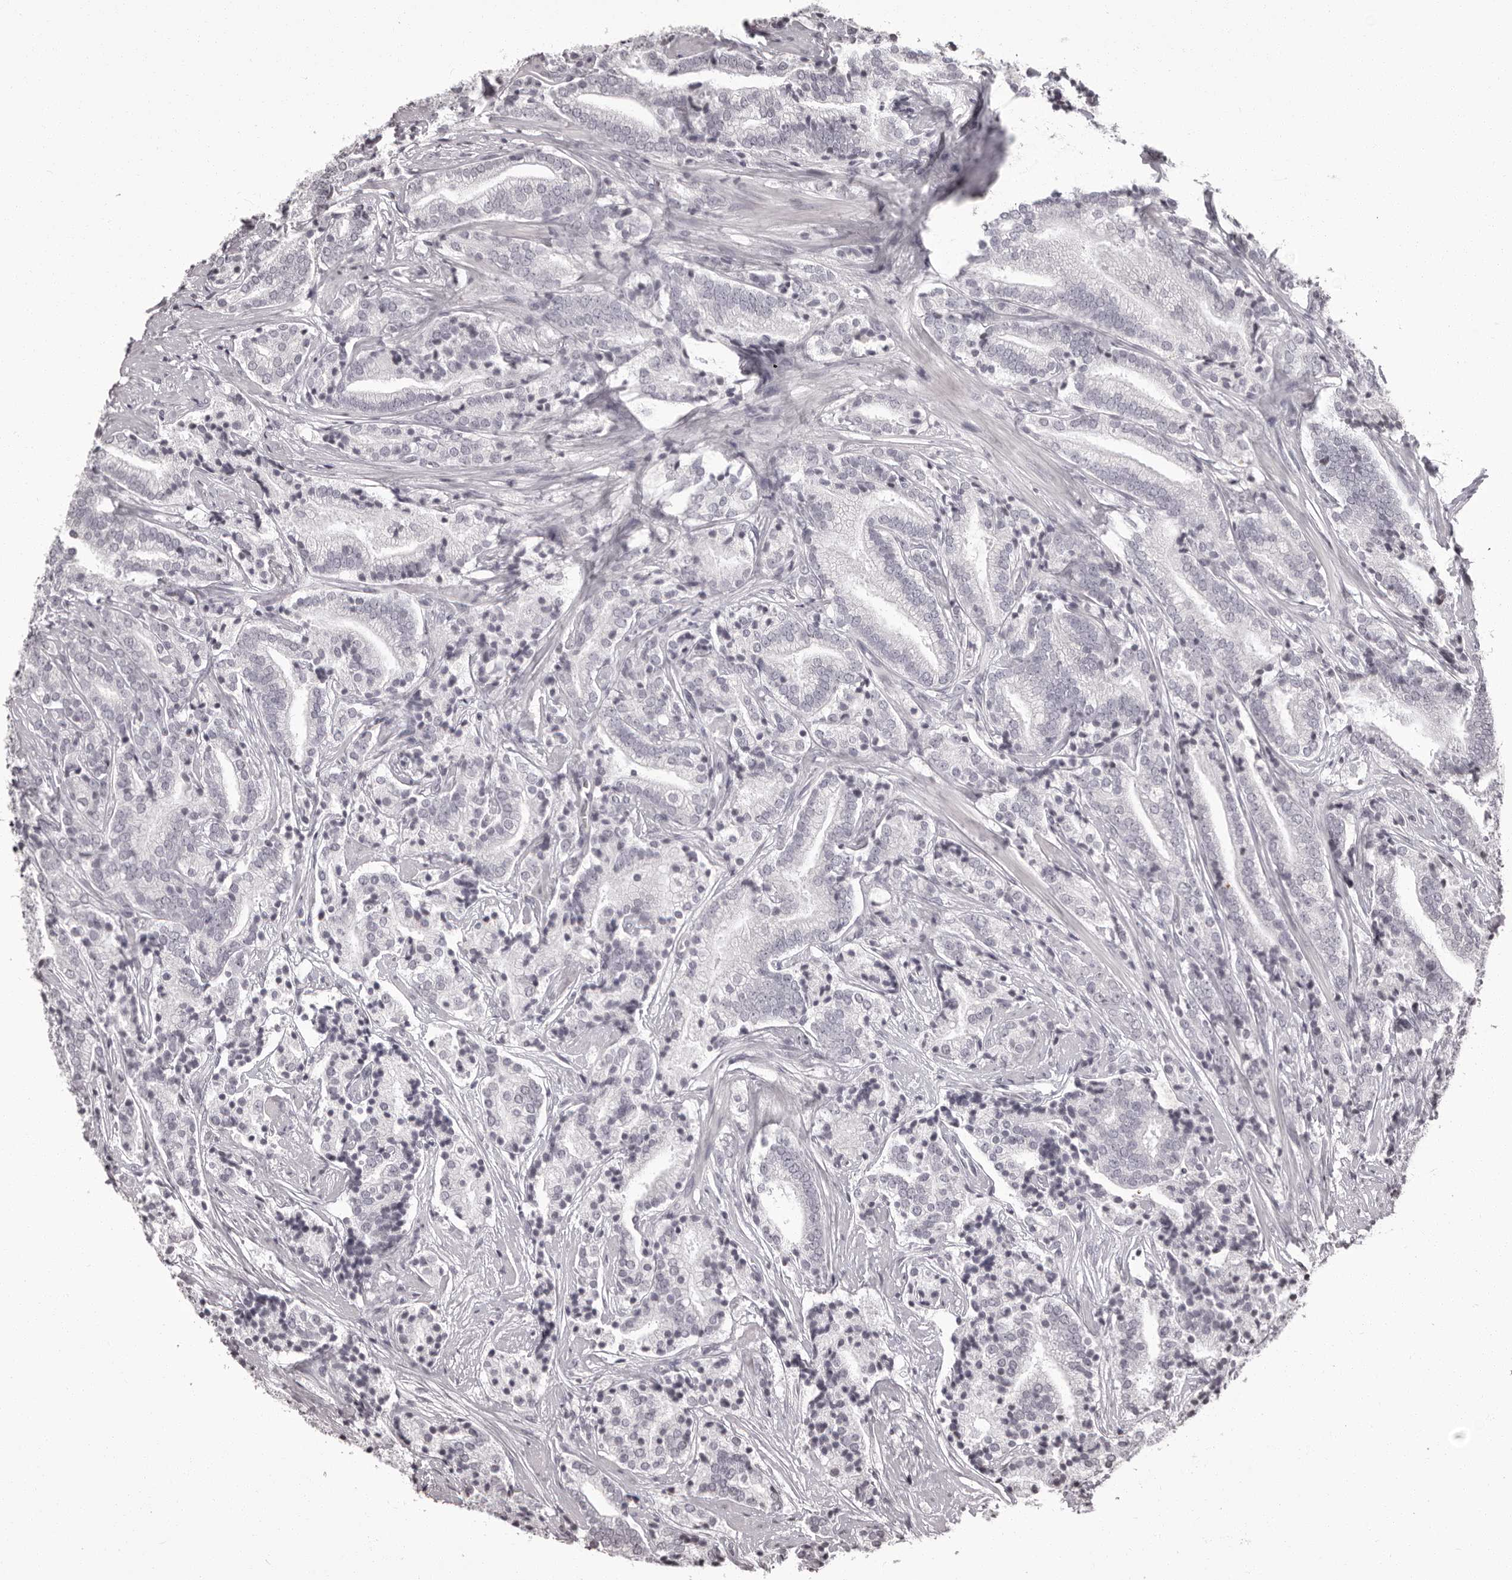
{"staining": {"intensity": "negative", "quantity": "none", "location": "none"}, "tissue": "prostate cancer", "cell_type": "Tumor cells", "image_type": "cancer", "snomed": [{"axis": "morphology", "description": "Adenocarcinoma, High grade"}, {"axis": "topography", "description": "Prostate"}], "caption": "The immunohistochemistry micrograph has no significant positivity in tumor cells of prostate cancer tissue. (DAB (3,3'-diaminobenzidine) immunohistochemistry, high magnification).", "gene": "C8orf74", "patient": {"sex": "male", "age": 57}}